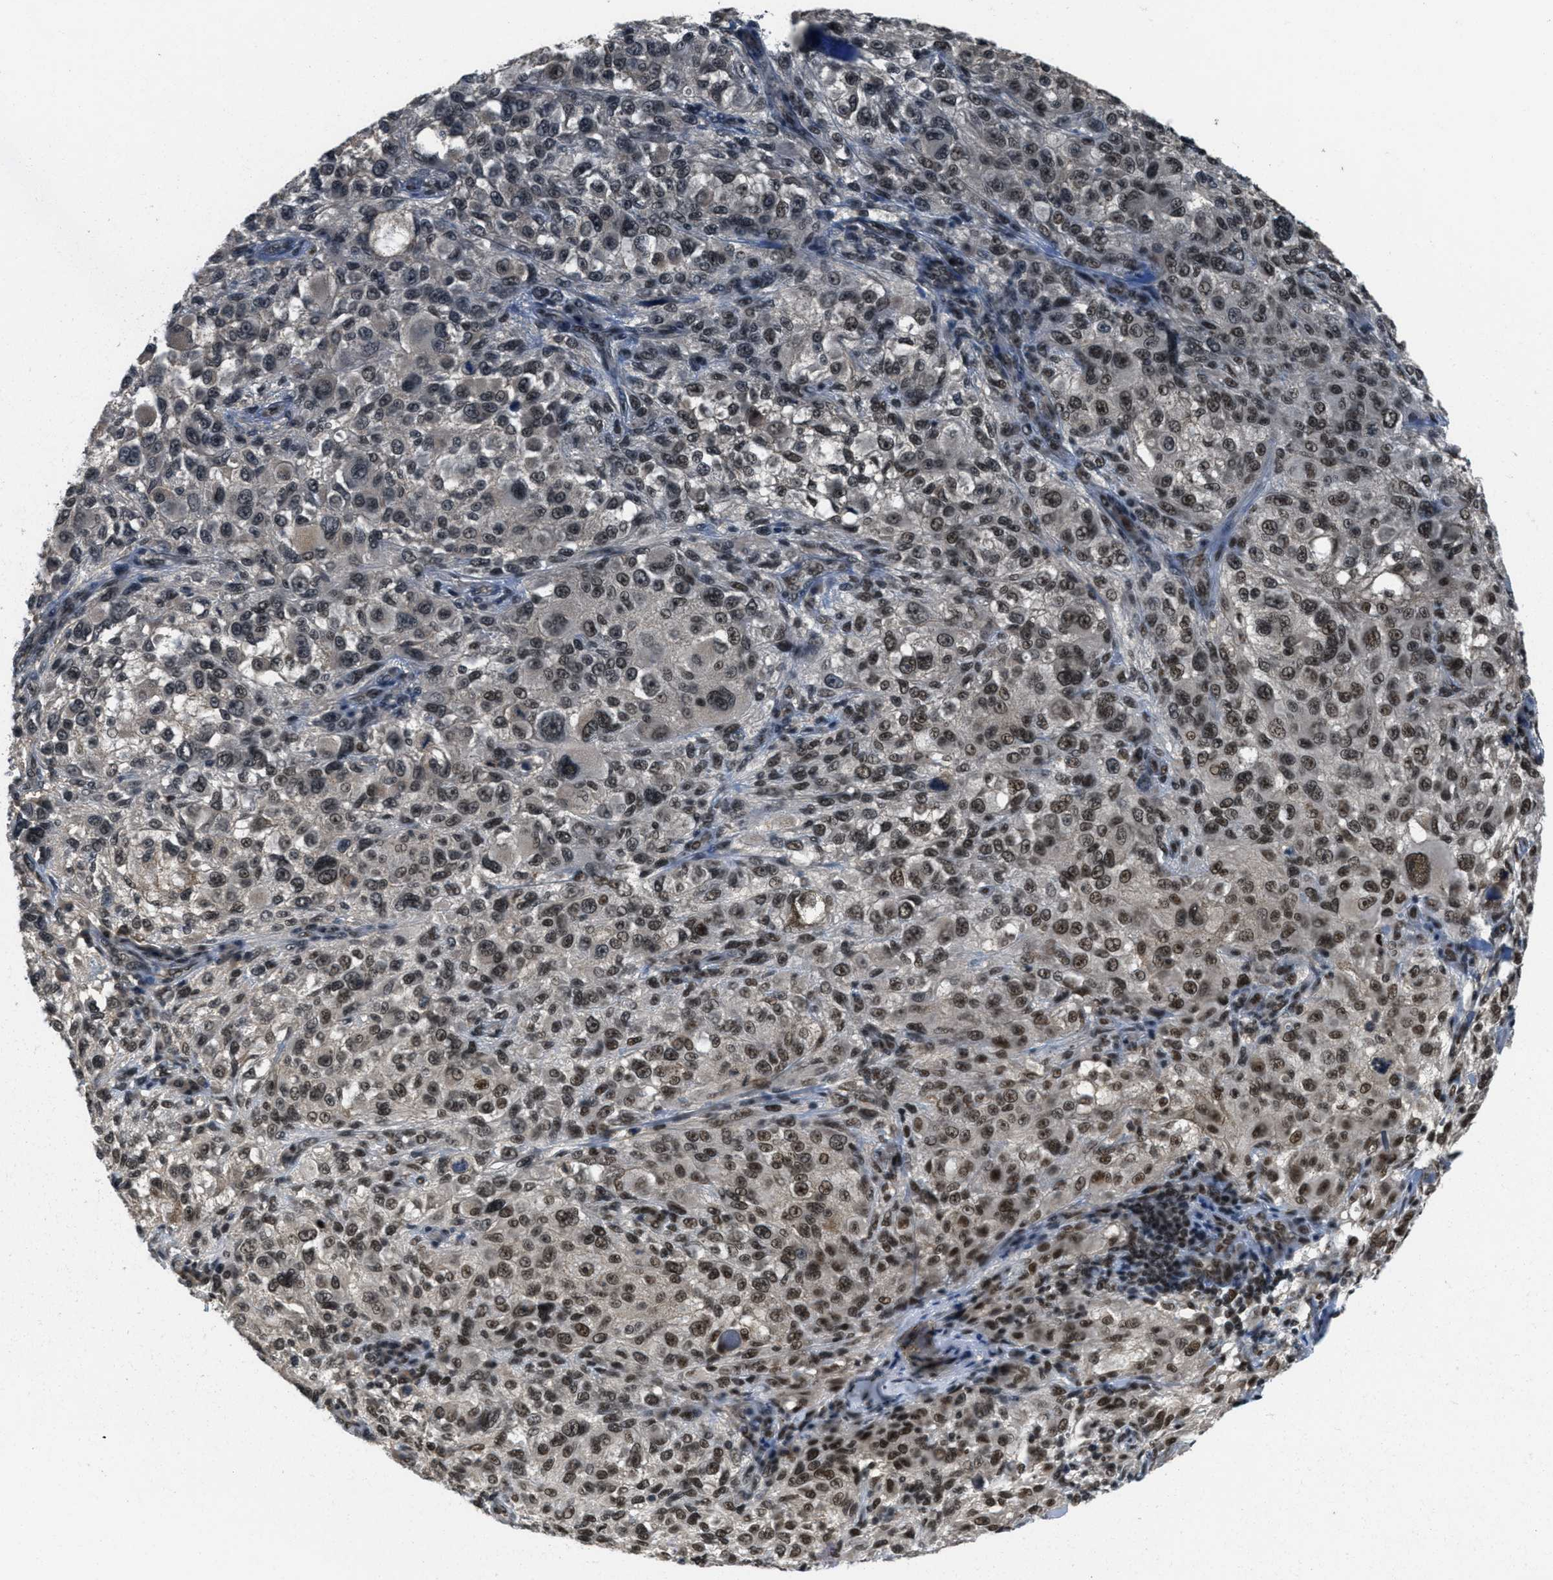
{"staining": {"intensity": "strong", "quantity": "25%-75%", "location": "nuclear"}, "tissue": "melanoma", "cell_type": "Tumor cells", "image_type": "cancer", "snomed": [{"axis": "morphology", "description": "Necrosis, NOS"}, {"axis": "morphology", "description": "Malignant melanoma, NOS"}, {"axis": "topography", "description": "Skin"}], "caption": "IHC image of neoplastic tissue: human malignant melanoma stained using immunohistochemistry exhibits high levels of strong protein expression localized specifically in the nuclear of tumor cells, appearing as a nuclear brown color.", "gene": "ZNF148", "patient": {"sex": "female", "age": 87}}